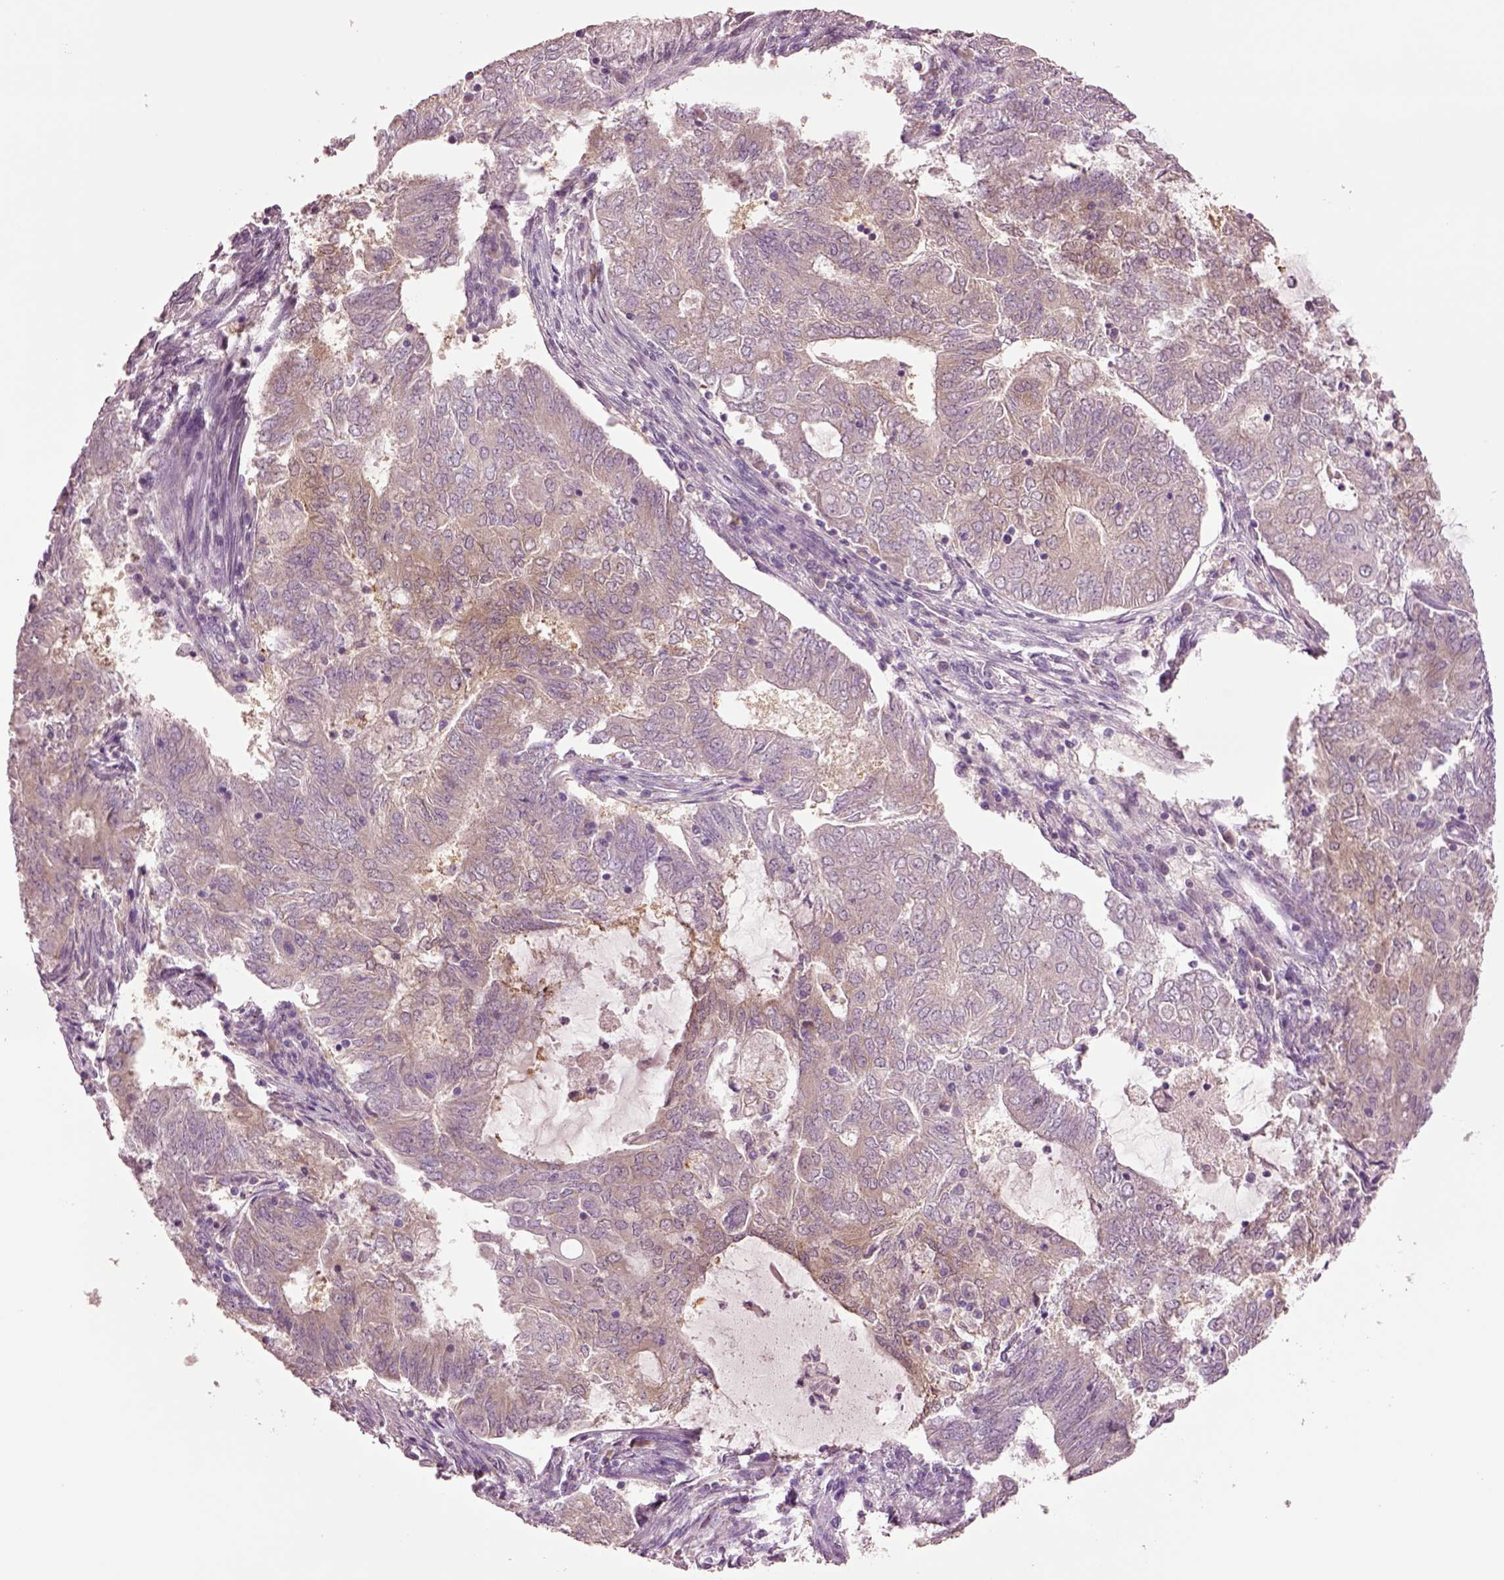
{"staining": {"intensity": "weak", "quantity": ">75%", "location": "cytoplasmic/membranous"}, "tissue": "endometrial cancer", "cell_type": "Tumor cells", "image_type": "cancer", "snomed": [{"axis": "morphology", "description": "Adenocarcinoma, NOS"}, {"axis": "topography", "description": "Endometrium"}], "caption": "Immunohistochemistry of human endometrial cancer (adenocarcinoma) demonstrates low levels of weak cytoplasmic/membranous staining in approximately >75% of tumor cells.", "gene": "CLPSL1", "patient": {"sex": "female", "age": 62}}